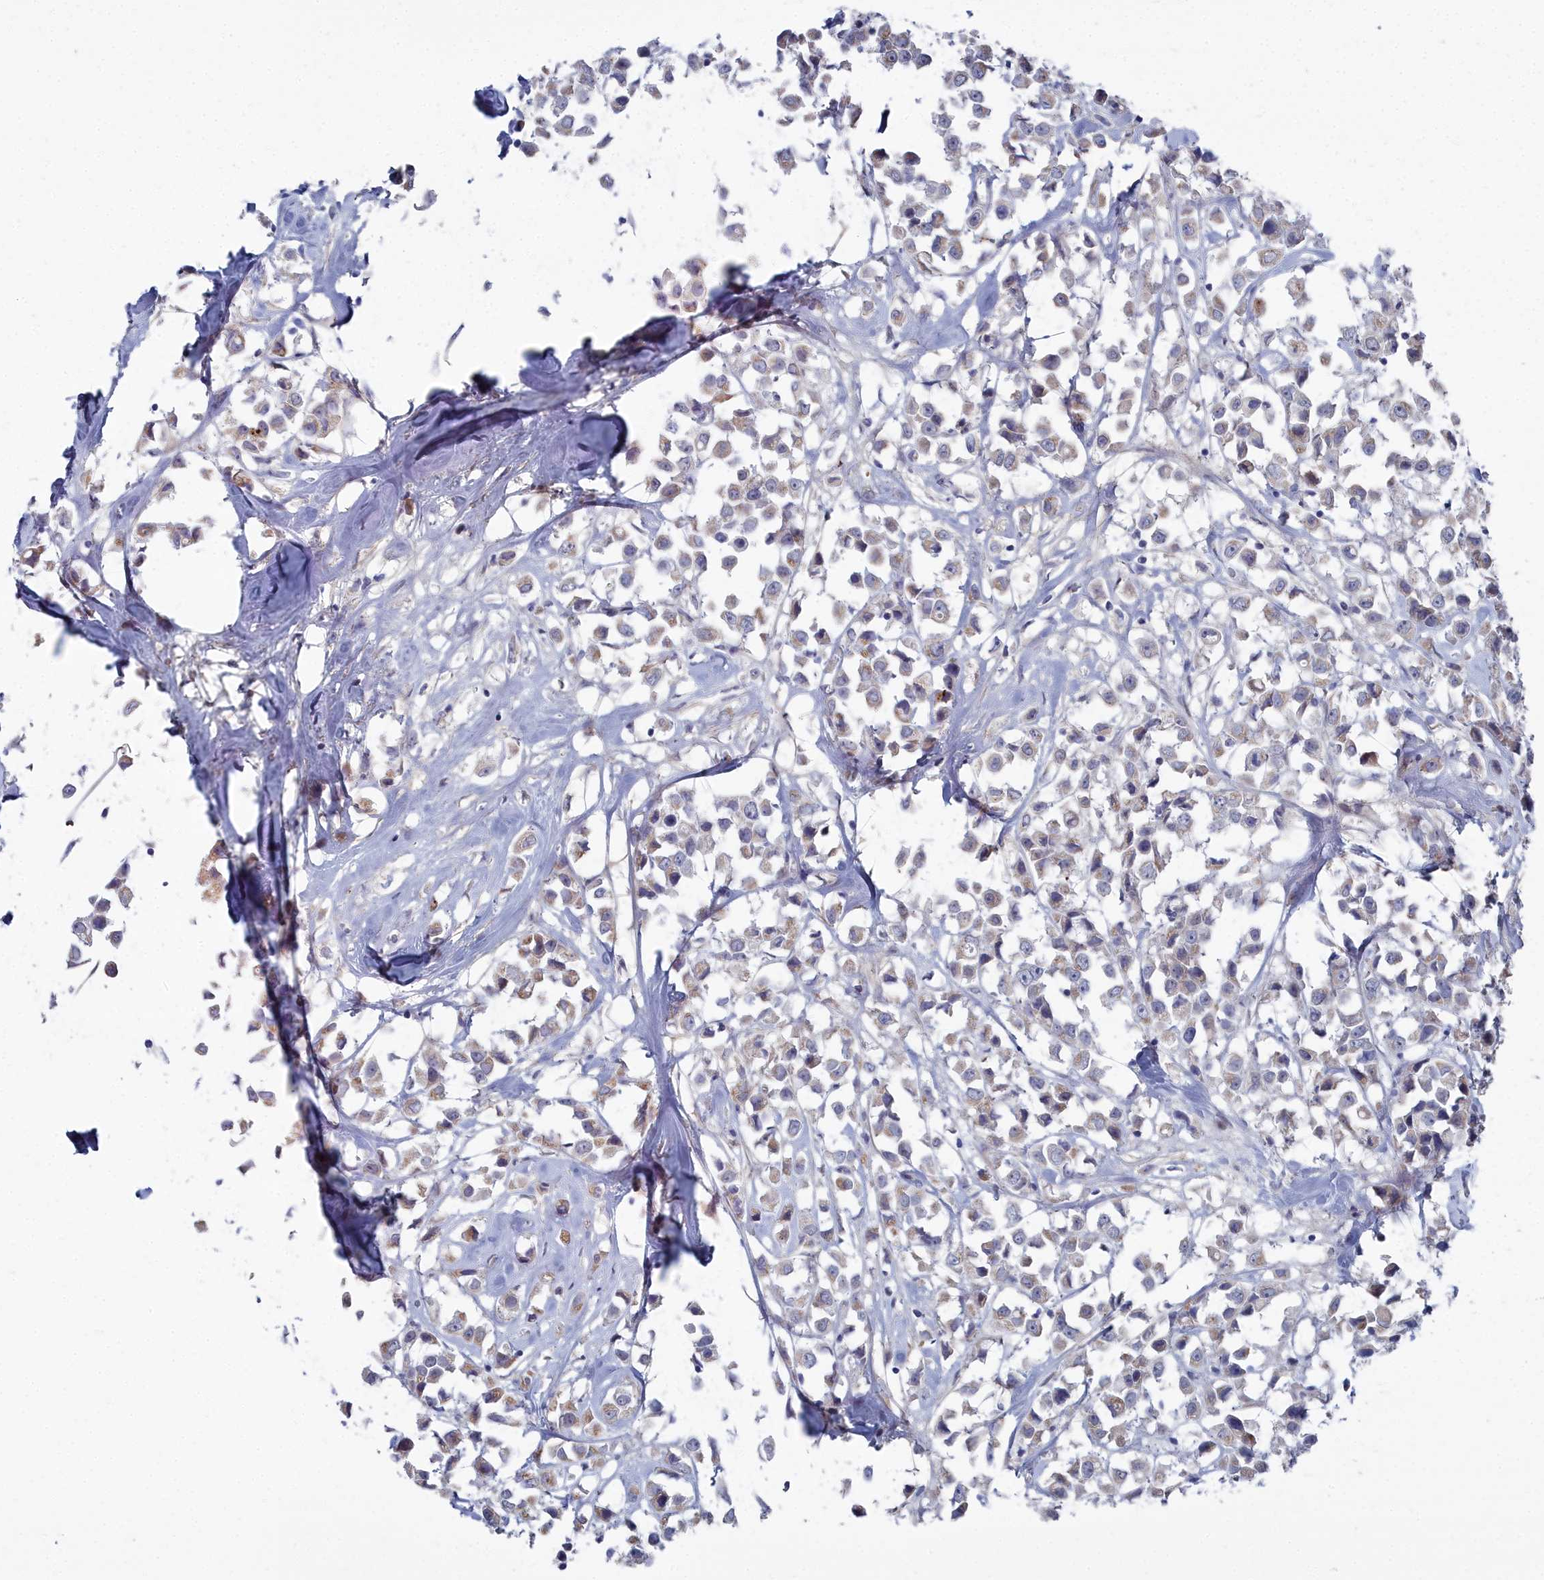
{"staining": {"intensity": "weak", "quantity": ">75%", "location": "cytoplasmic/membranous"}, "tissue": "breast cancer", "cell_type": "Tumor cells", "image_type": "cancer", "snomed": [{"axis": "morphology", "description": "Duct carcinoma"}, {"axis": "topography", "description": "Breast"}], "caption": "Protein staining of invasive ductal carcinoma (breast) tissue reveals weak cytoplasmic/membranous positivity in about >75% of tumor cells. (Stains: DAB in brown, nuclei in blue, Microscopy: brightfield microscopy at high magnification).", "gene": "SHISAL2A", "patient": {"sex": "female", "age": 61}}